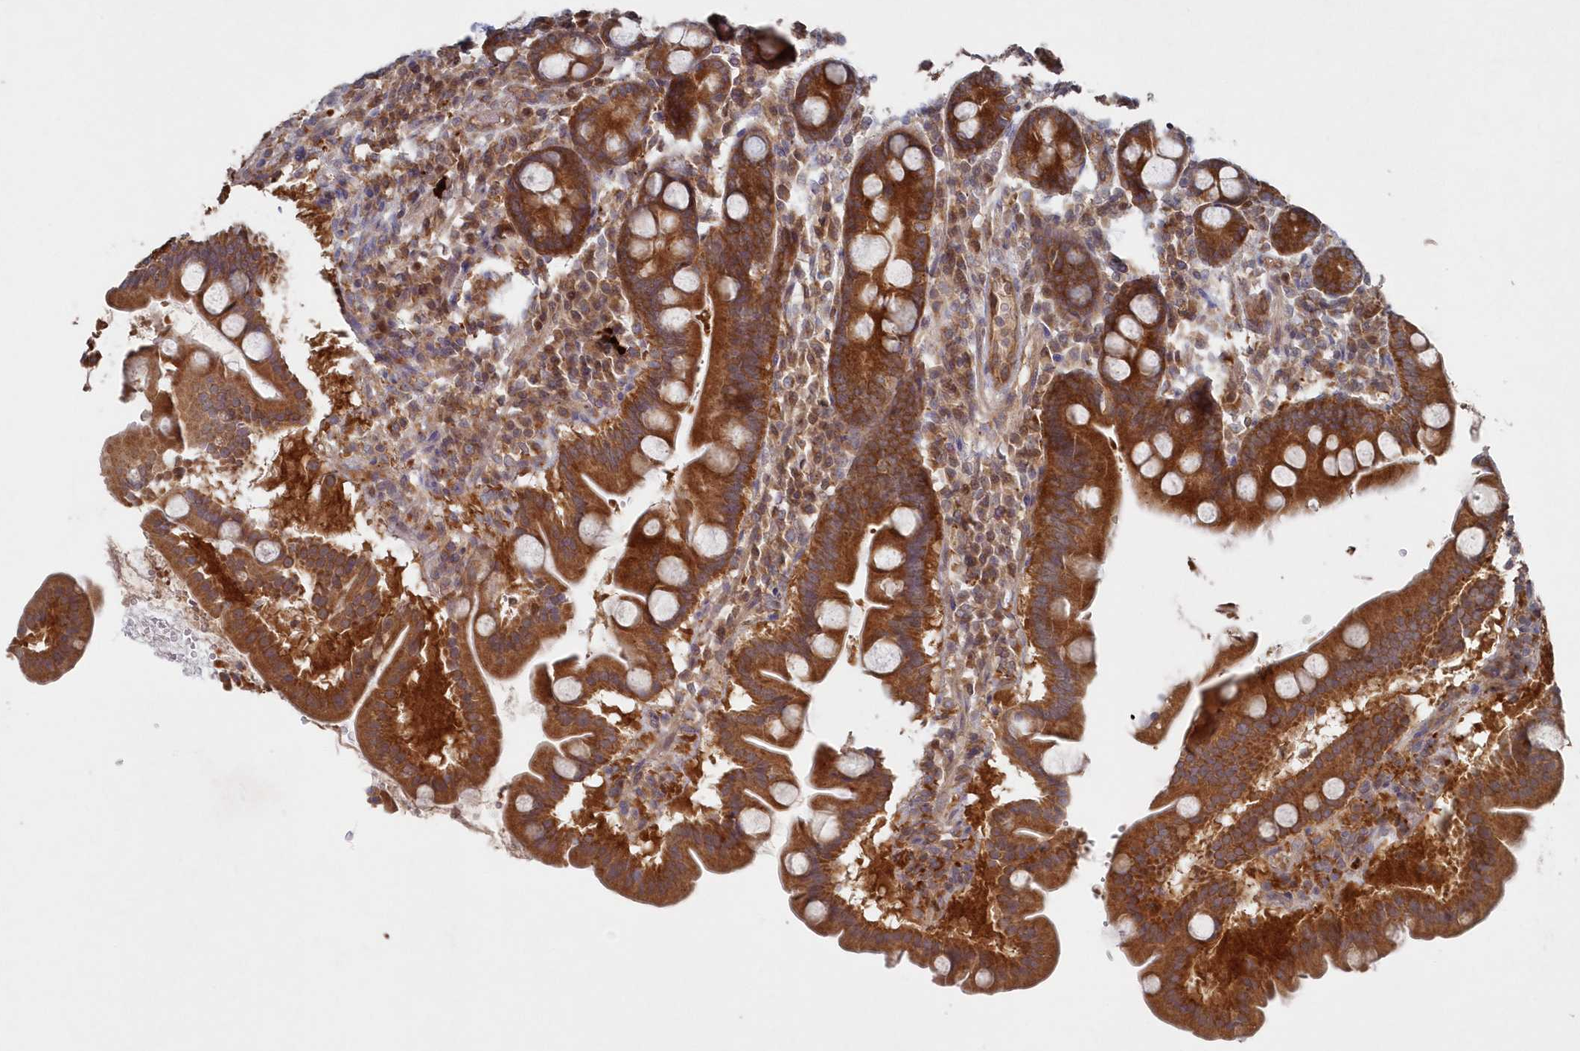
{"staining": {"intensity": "strong", "quantity": ">75%", "location": "cytoplasmic/membranous"}, "tissue": "duodenum", "cell_type": "Glandular cells", "image_type": "normal", "snomed": [{"axis": "morphology", "description": "Normal tissue, NOS"}, {"axis": "topography", "description": "Duodenum"}], "caption": "Duodenum was stained to show a protein in brown. There is high levels of strong cytoplasmic/membranous expression in approximately >75% of glandular cells. (DAB = brown stain, brightfield microscopy at high magnification).", "gene": "ASNSD1", "patient": {"sex": "male", "age": 50}}